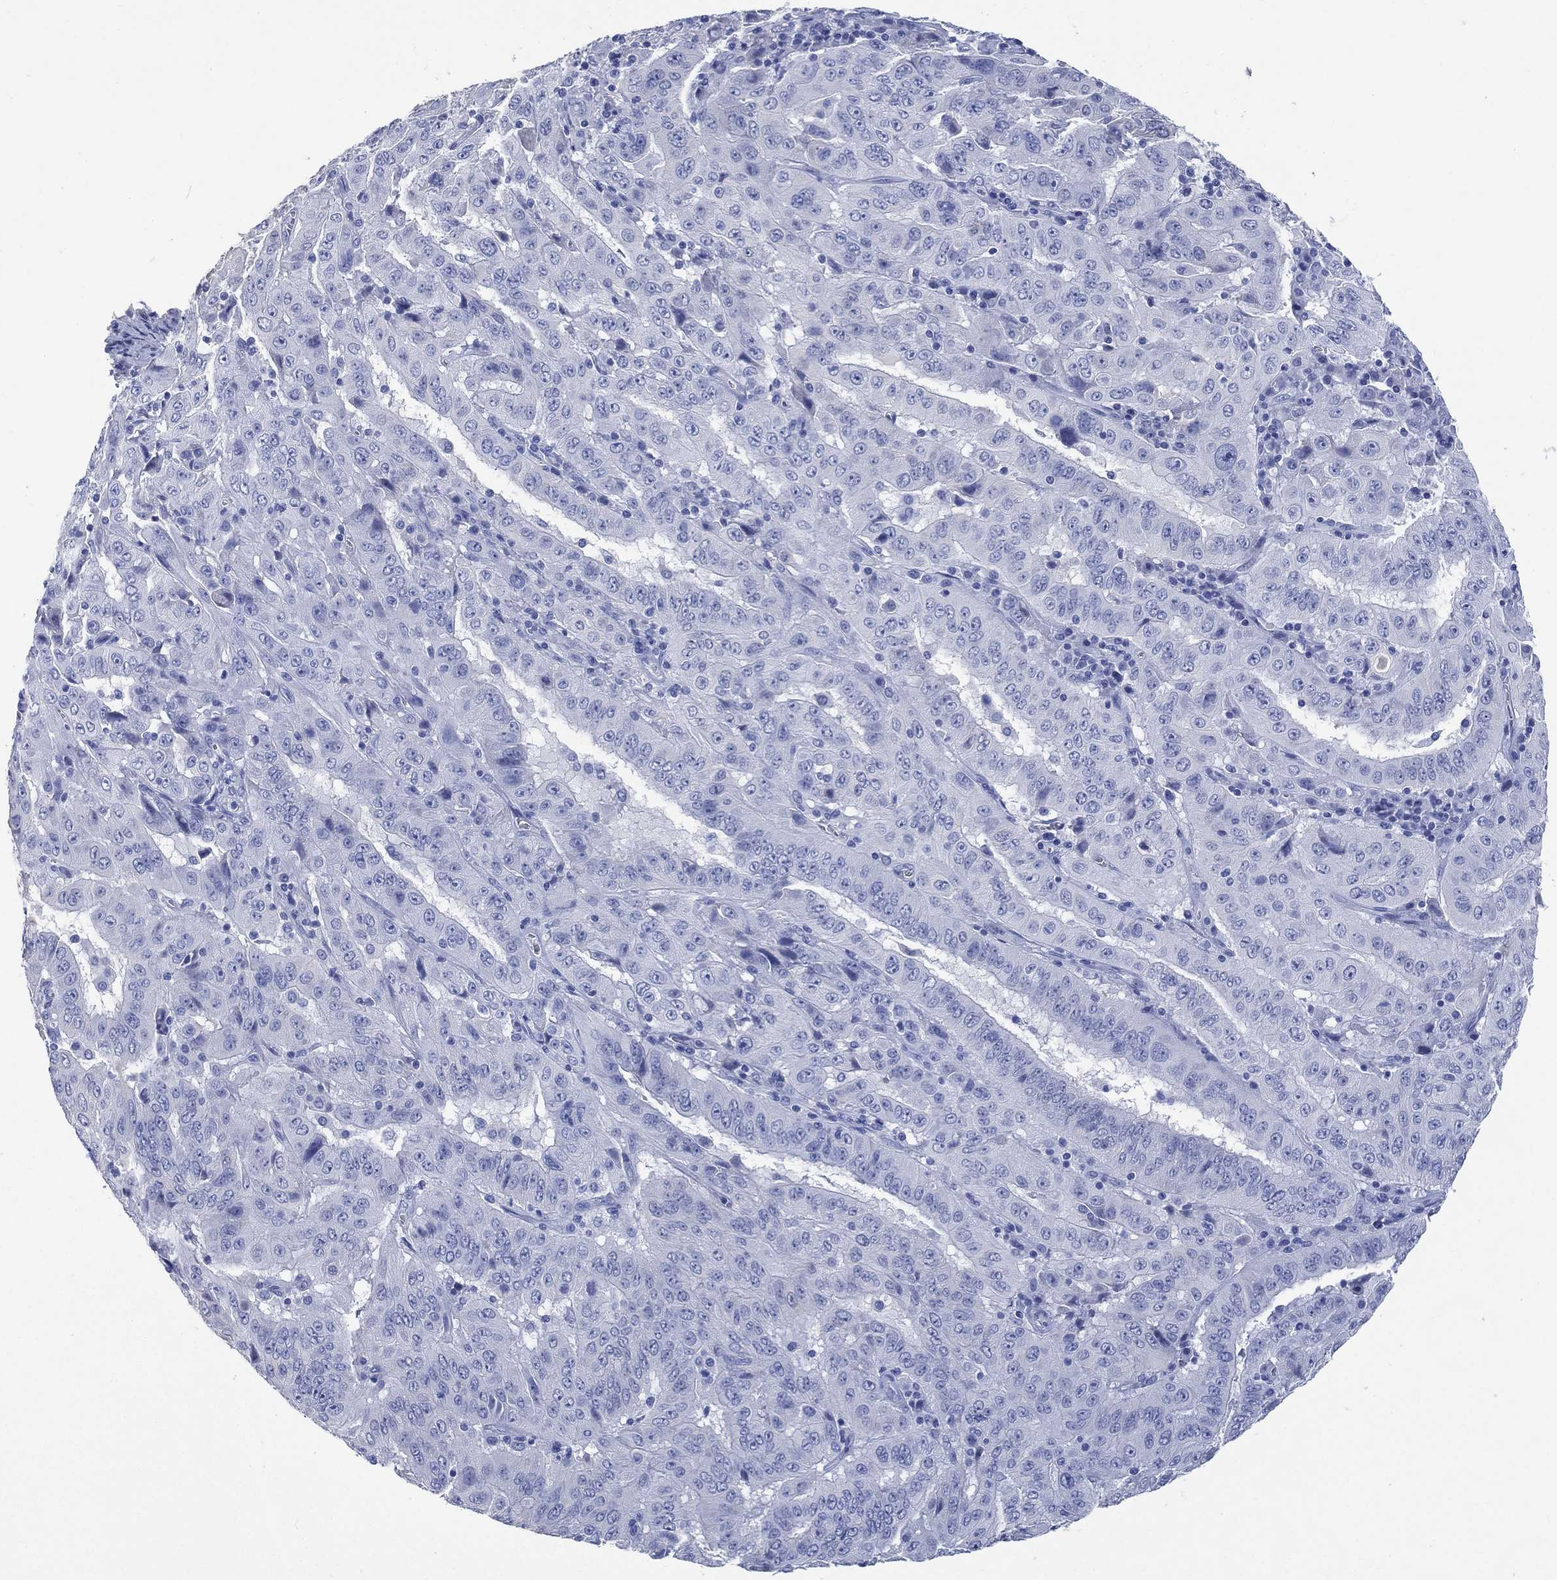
{"staining": {"intensity": "negative", "quantity": "none", "location": "none"}, "tissue": "pancreatic cancer", "cell_type": "Tumor cells", "image_type": "cancer", "snomed": [{"axis": "morphology", "description": "Adenocarcinoma, NOS"}, {"axis": "topography", "description": "Pancreas"}], "caption": "Photomicrograph shows no significant protein positivity in tumor cells of pancreatic adenocarcinoma.", "gene": "FMO1", "patient": {"sex": "male", "age": 63}}